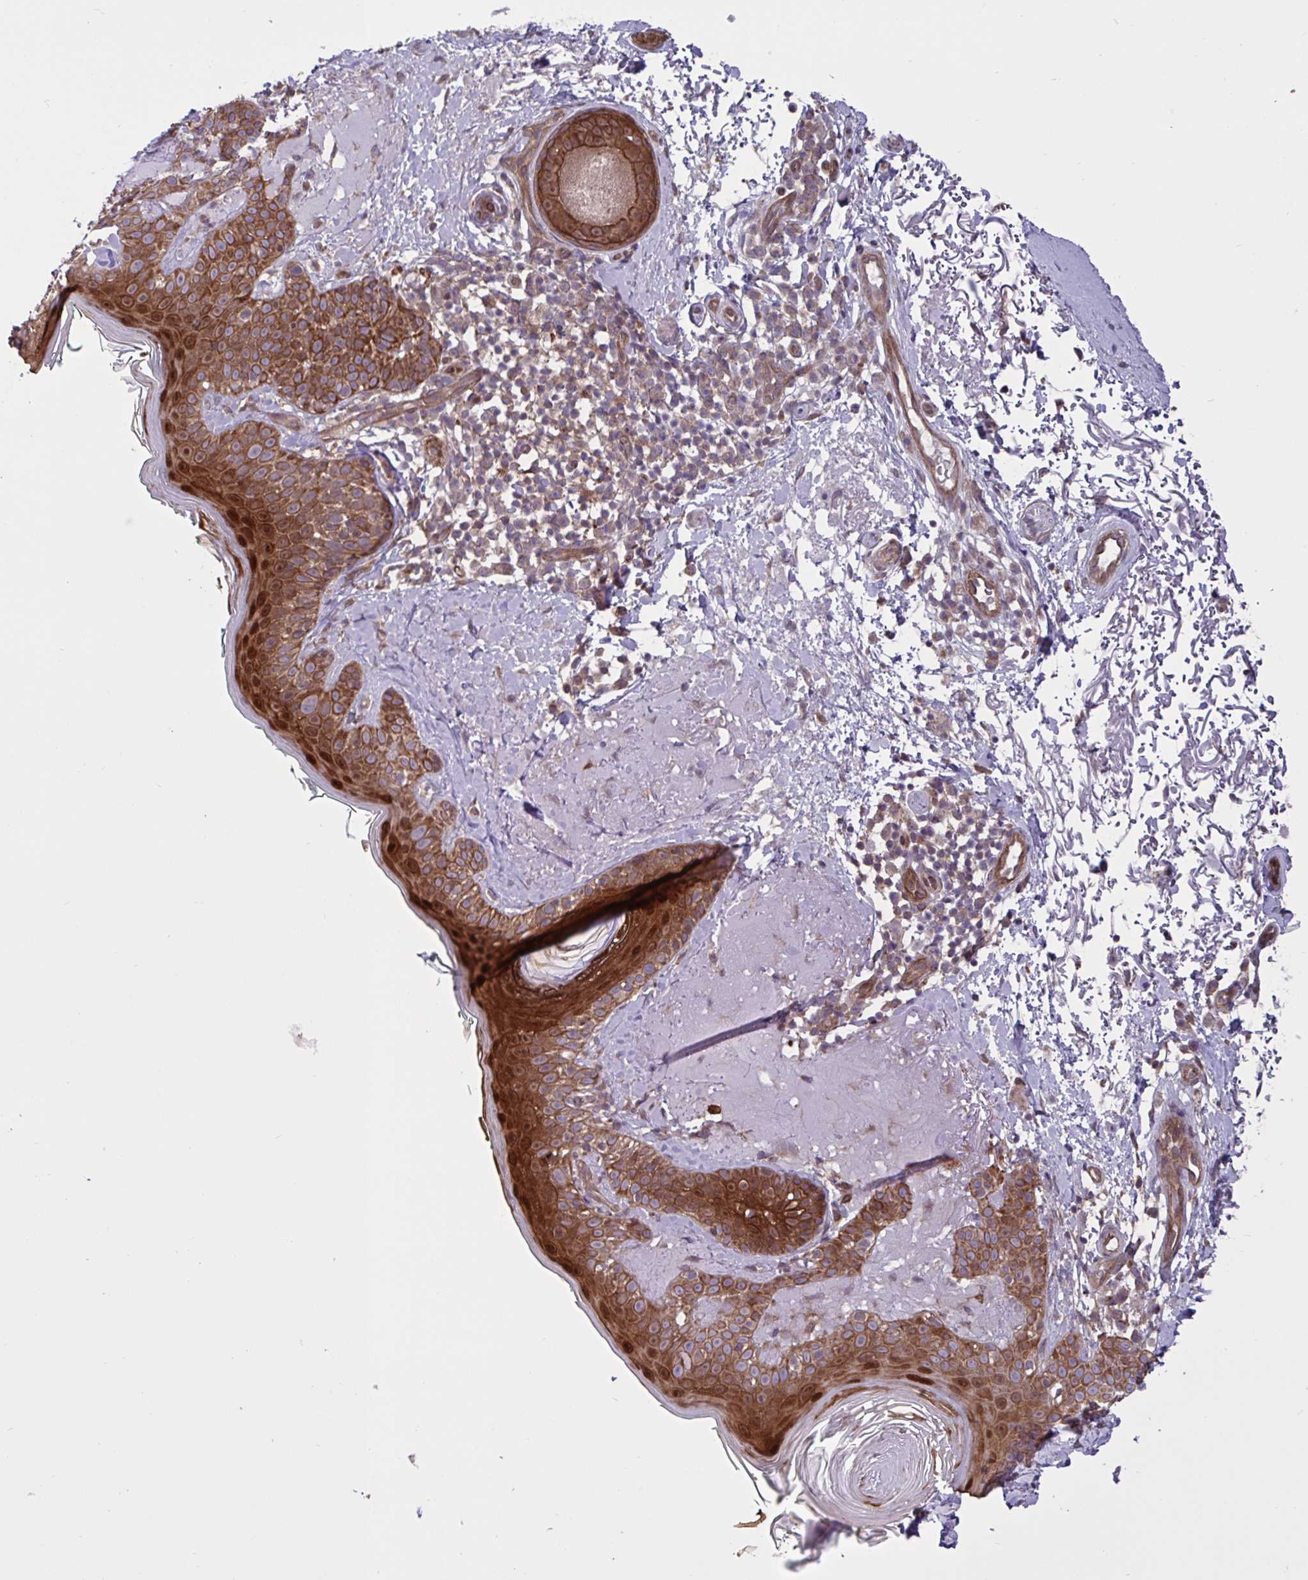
{"staining": {"intensity": "moderate", "quantity": ">75%", "location": "cytoplasmic/membranous"}, "tissue": "skin", "cell_type": "Fibroblasts", "image_type": "normal", "snomed": [{"axis": "morphology", "description": "Normal tissue, NOS"}, {"axis": "topography", "description": "Skin"}], "caption": "About >75% of fibroblasts in benign skin reveal moderate cytoplasmic/membranous protein positivity as visualized by brown immunohistochemical staining.", "gene": "GLTP", "patient": {"sex": "male", "age": 73}}